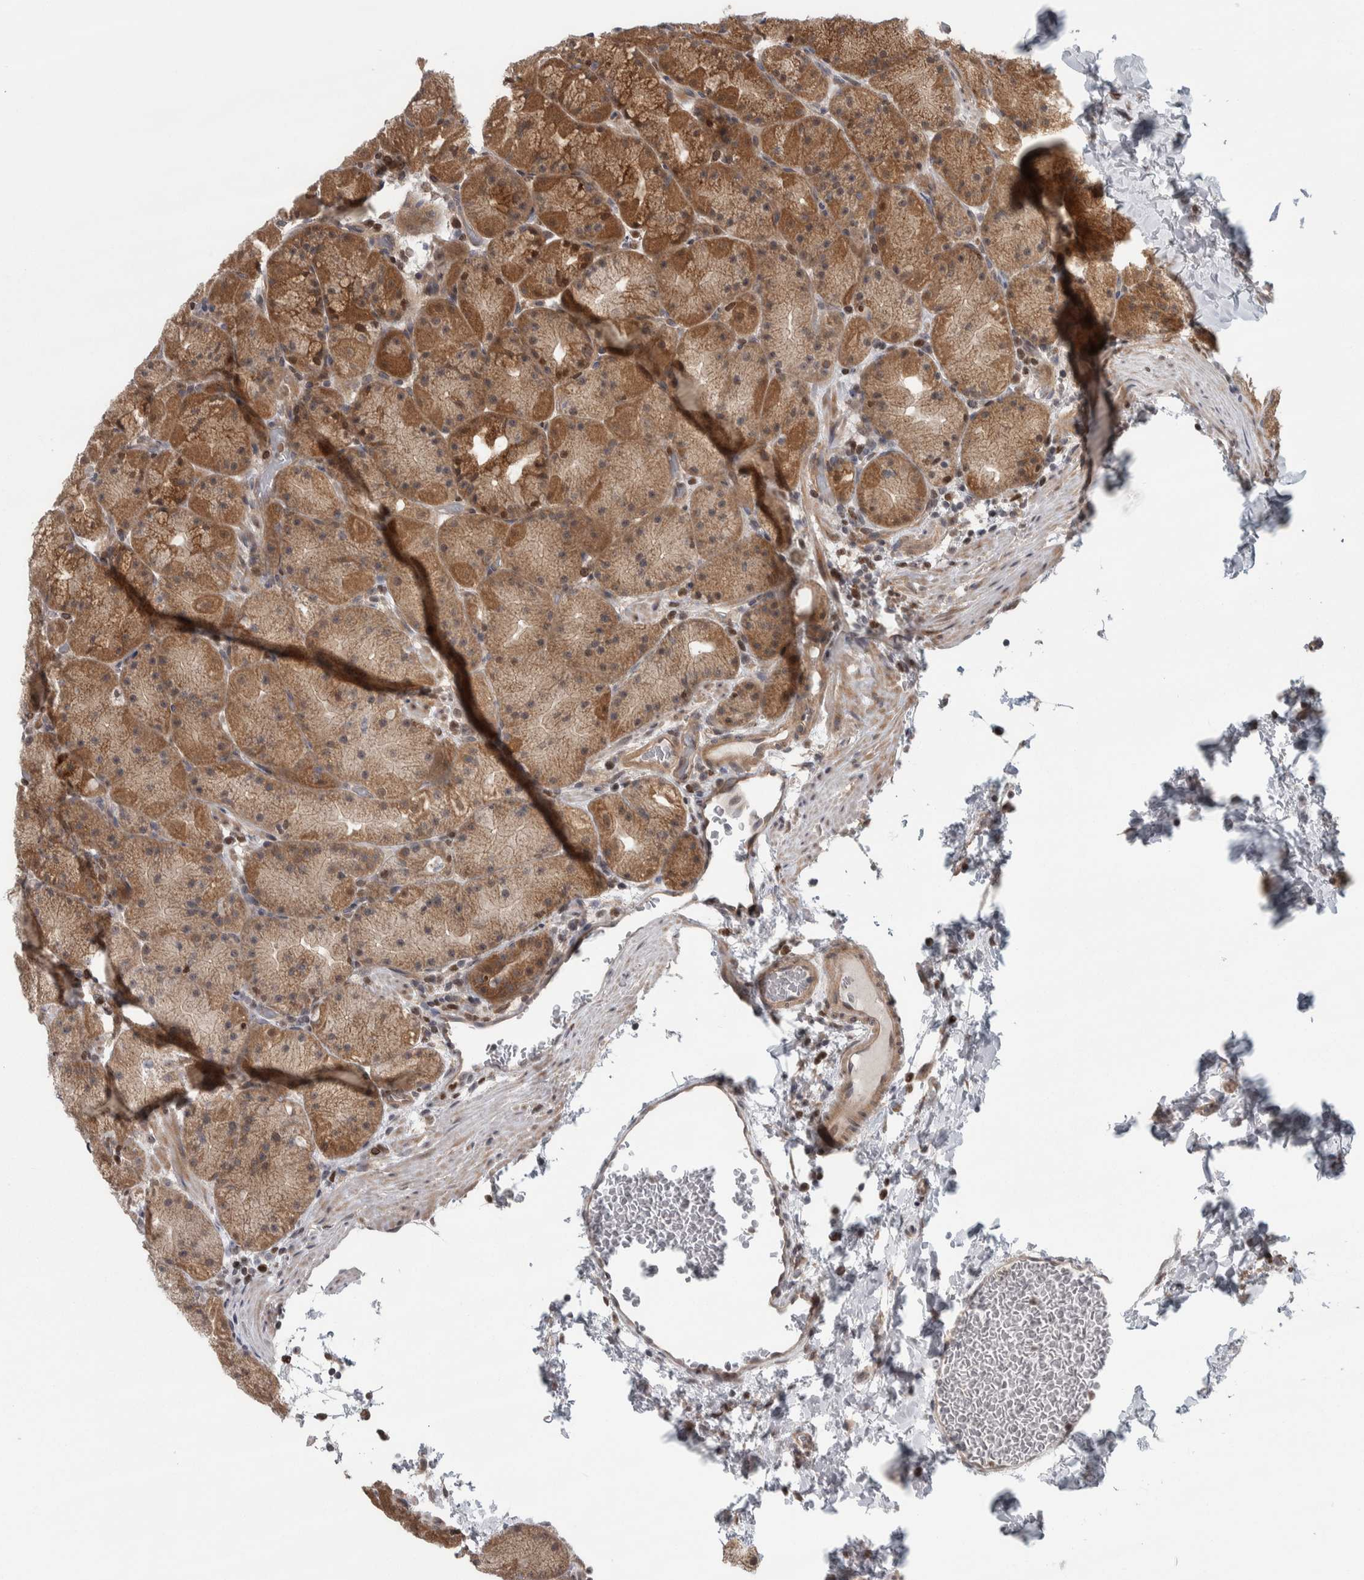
{"staining": {"intensity": "moderate", "quantity": ">75%", "location": "cytoplasmic/membranous"}, "tissue": "stomach", "cell_type": "Glandular cells", "image_type": "normal", "snomed": [{"axis": "morphology", "description": "Normal tissue, NOS"}, {"axis": "topography", "description": "Stomach, upper"}, {"axis": "topography", "description": "Stomach"}], "caption": "The immunohistochemical stain labels moderate cytoplasmic/membranous positivity in glandular cells of normal stomach. (Stains: DAB (3,3'-diaminobenzidine) in brown, nuclei in blue, Microscopy: brightfield microscopy at high magnification).", "gene": "CWC27", "patient": {"sex": "male", "age": 48}}